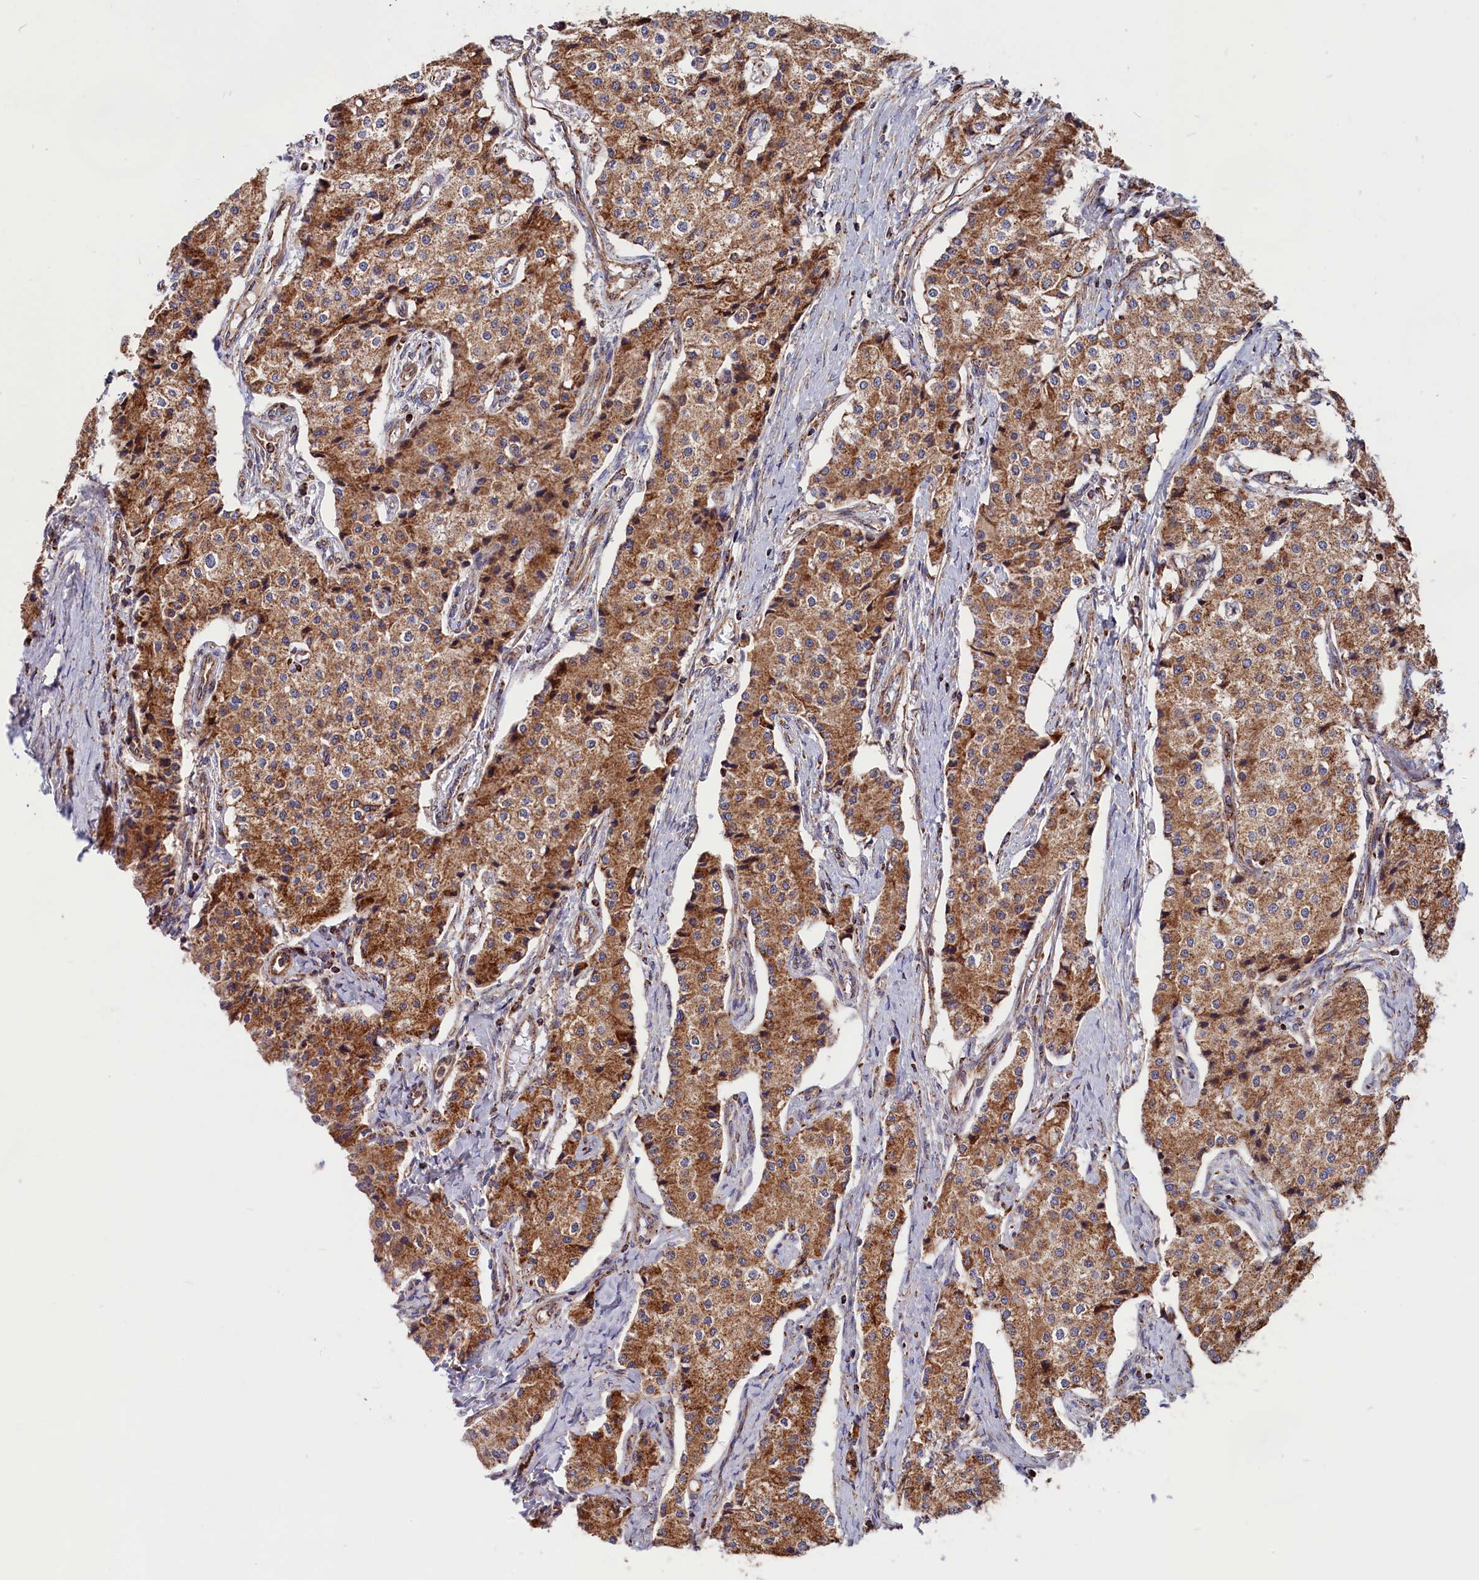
{"staining": {"intensity": "moderate", "quantity": ">75%", "location": "cytoplasmic/membranous"}, "tissue": "carcinoid", "cell_type": "Tumor cells", "image_type": "cancer", "snomed": [{"axis": "morphology", "description": "Carcinoid, malignant, NOS"}, {"axis": "topography", "description": "Colon"}], "caption": "Malignant carcinoid tissue exhibits moderate cytoplasmic/membranous staining in approximately >75% of tumor cells, visualized by immunohistochemistry.", "gene": "MACROD1", "patient": {"sex": "female", "age": 52}}